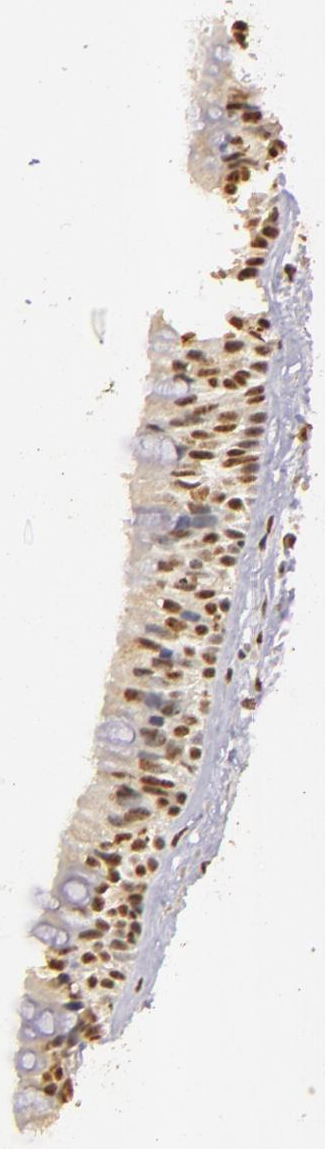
{"staining": {"intensity": "moderate", "quantity": ">75%", "location": "nuclear"}, "tissue": "nasopharynx", "cell_type": "Respiratory epithelial cells", "image_type": "normal", "snomed": [{"axis": "morphology", "description": "Normal tissue, NOS"}, {"axis": "topography", "description": "Nasopharynx"}], "caption": "A medium amount of moderate nuclear positivity is present in about >75% of respiratory epithelial cells in benign nasopharynx.", "gene": "CBX3", "patient": {"sex": "male", "age": 13}}